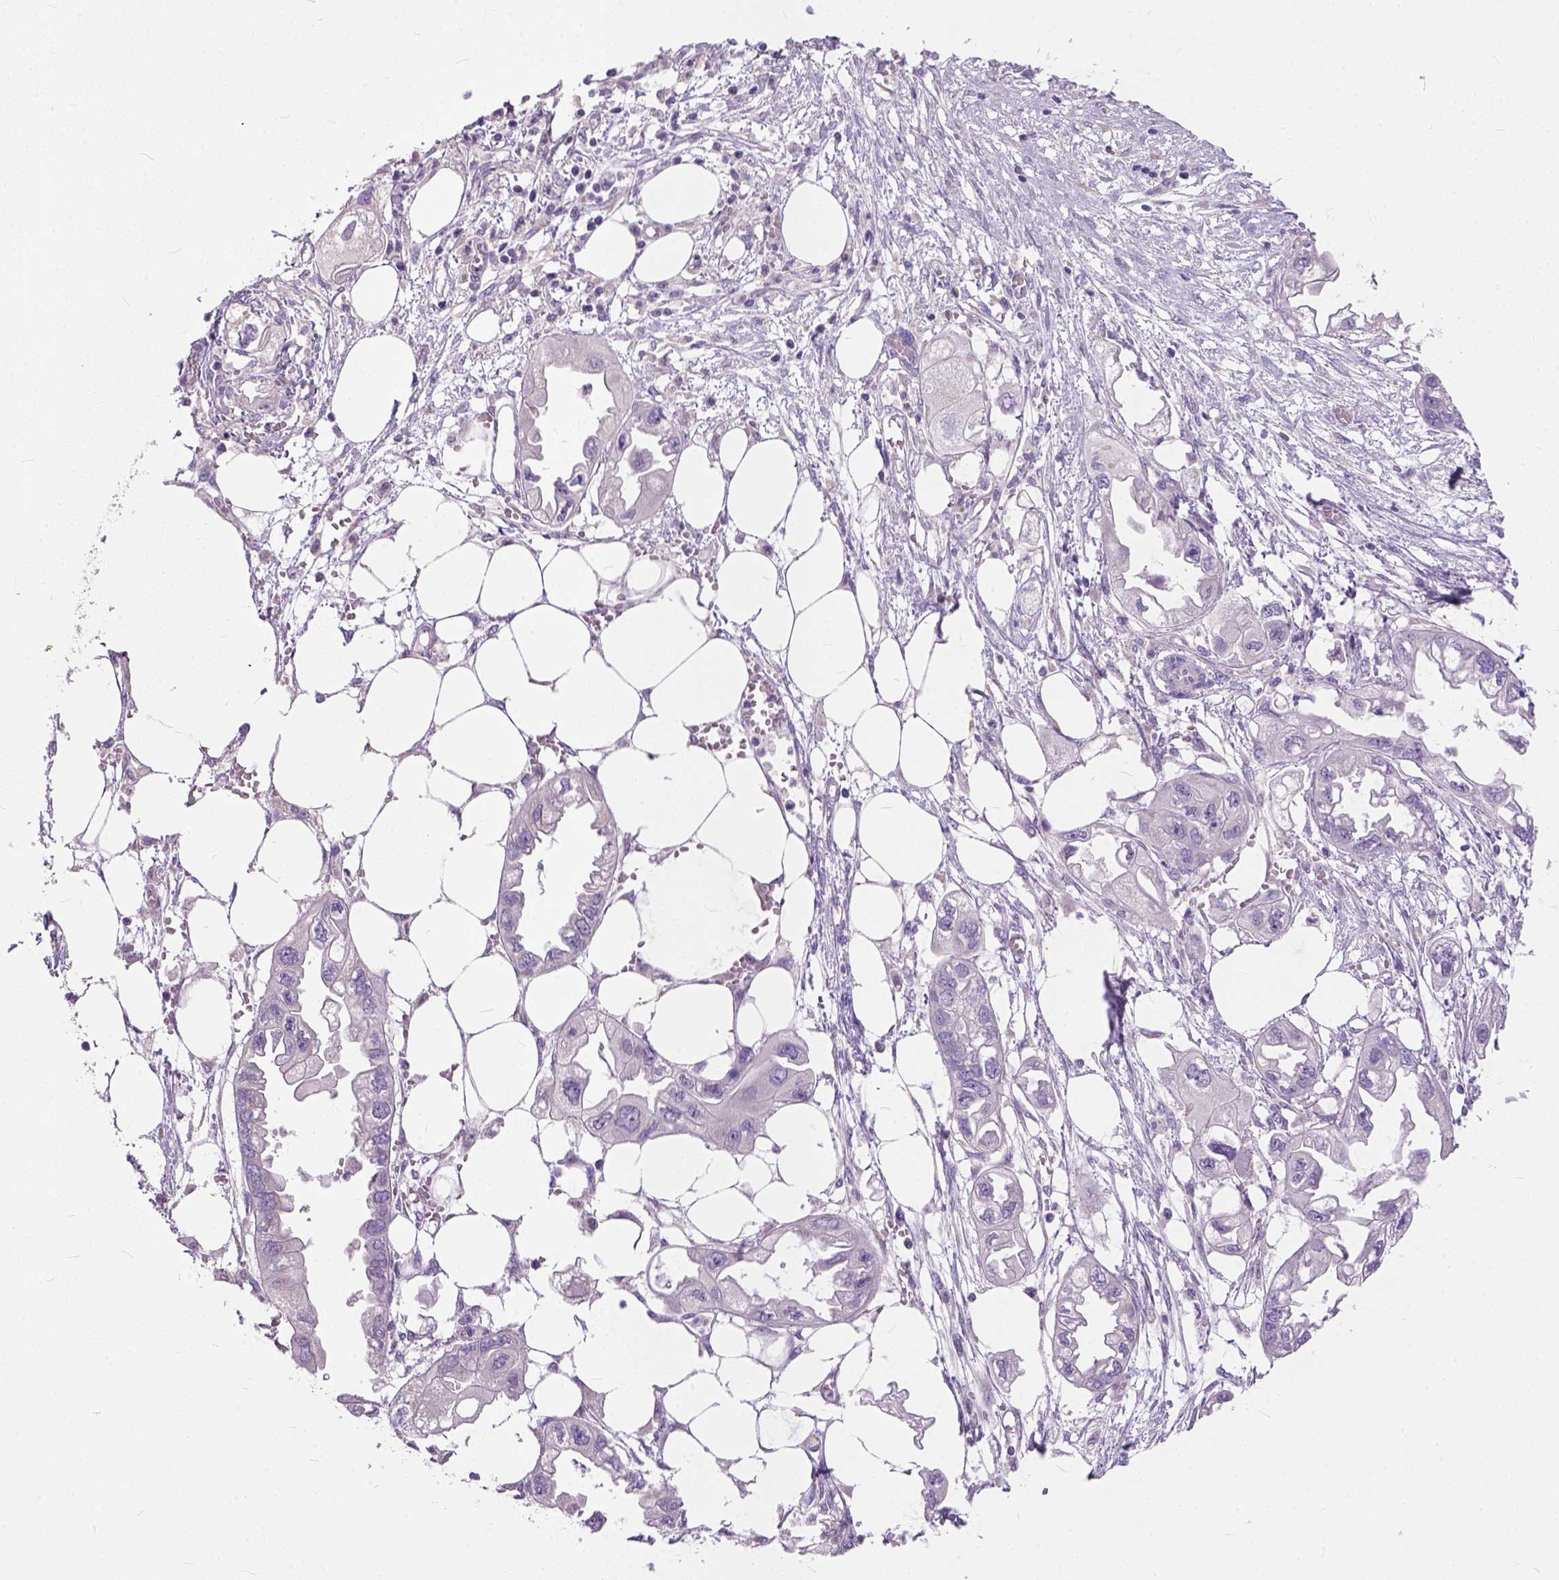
{"staining": {"intensity": "negative", "quantity": "none", "location": "none"}, "tissue": "endometrial cancer", "cell_type": "Tumor cells", "image_type": "cancer", "snomed": [{"axis": "morphology", "description": "Adenocarcinoma, NOS"}, {"axis": "morphology", "description": "Adenocarcinoma, metastatic, NOS"}, {"axis": "topography", "description": "Adipose tissue"}, {"axis": "topography", "description": "Endometrium"}], "caption": "Immunohistochemical staining of human endometrial cancer (metastatic adenocarcinoma) displays no significant expression in tumor cells. (Stains: DAB (3,3'-diaminobenzidine) immunohistochemistry with hematoxylin counter stain, Microscopy: brightfield microscopy at high magnification).", "gene": "BANF2", "patient": {"sex": "female", "age": 67}}